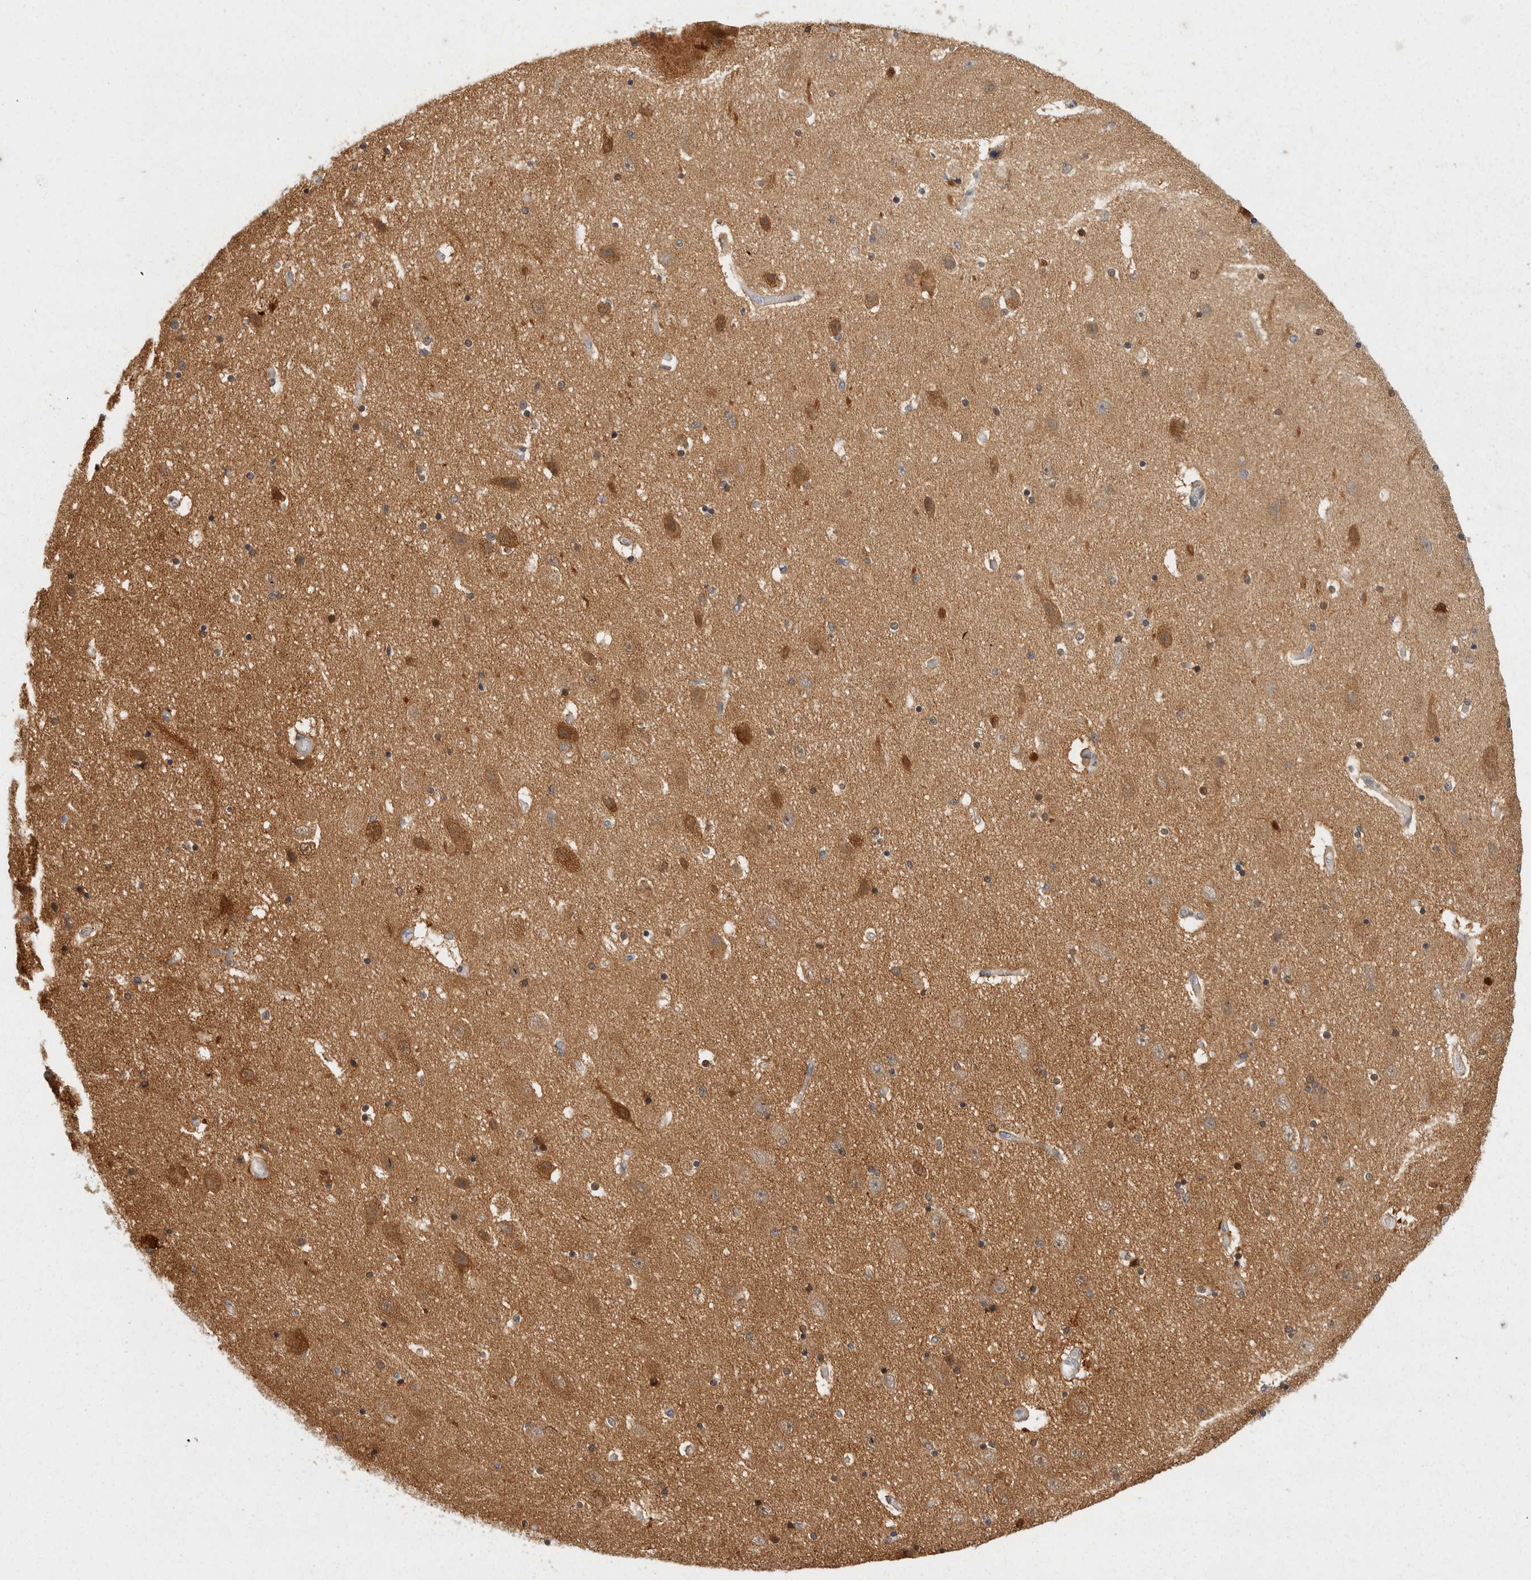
{"staining": {"intensity": "moderate", "quantity": "<25%", "location": "cytoplasmic/membranous"}, "tissue": "hippocampus", "cell_type": "Glial cells", "image_type": "normal", "snomed": [{"axis": "morphology", "description": "Normal tissue, NOS"}, {"axis": "topography", "description": "Hippocampus"}], "caption": "Immunohistochemical staining of unremarkable hippocampus exhibits moderate cytoplasmic/membranous protein positivity in about <25% of glial cells.", "gene": "ACAT2", "patient": {"sex": "female", "age": 54}}